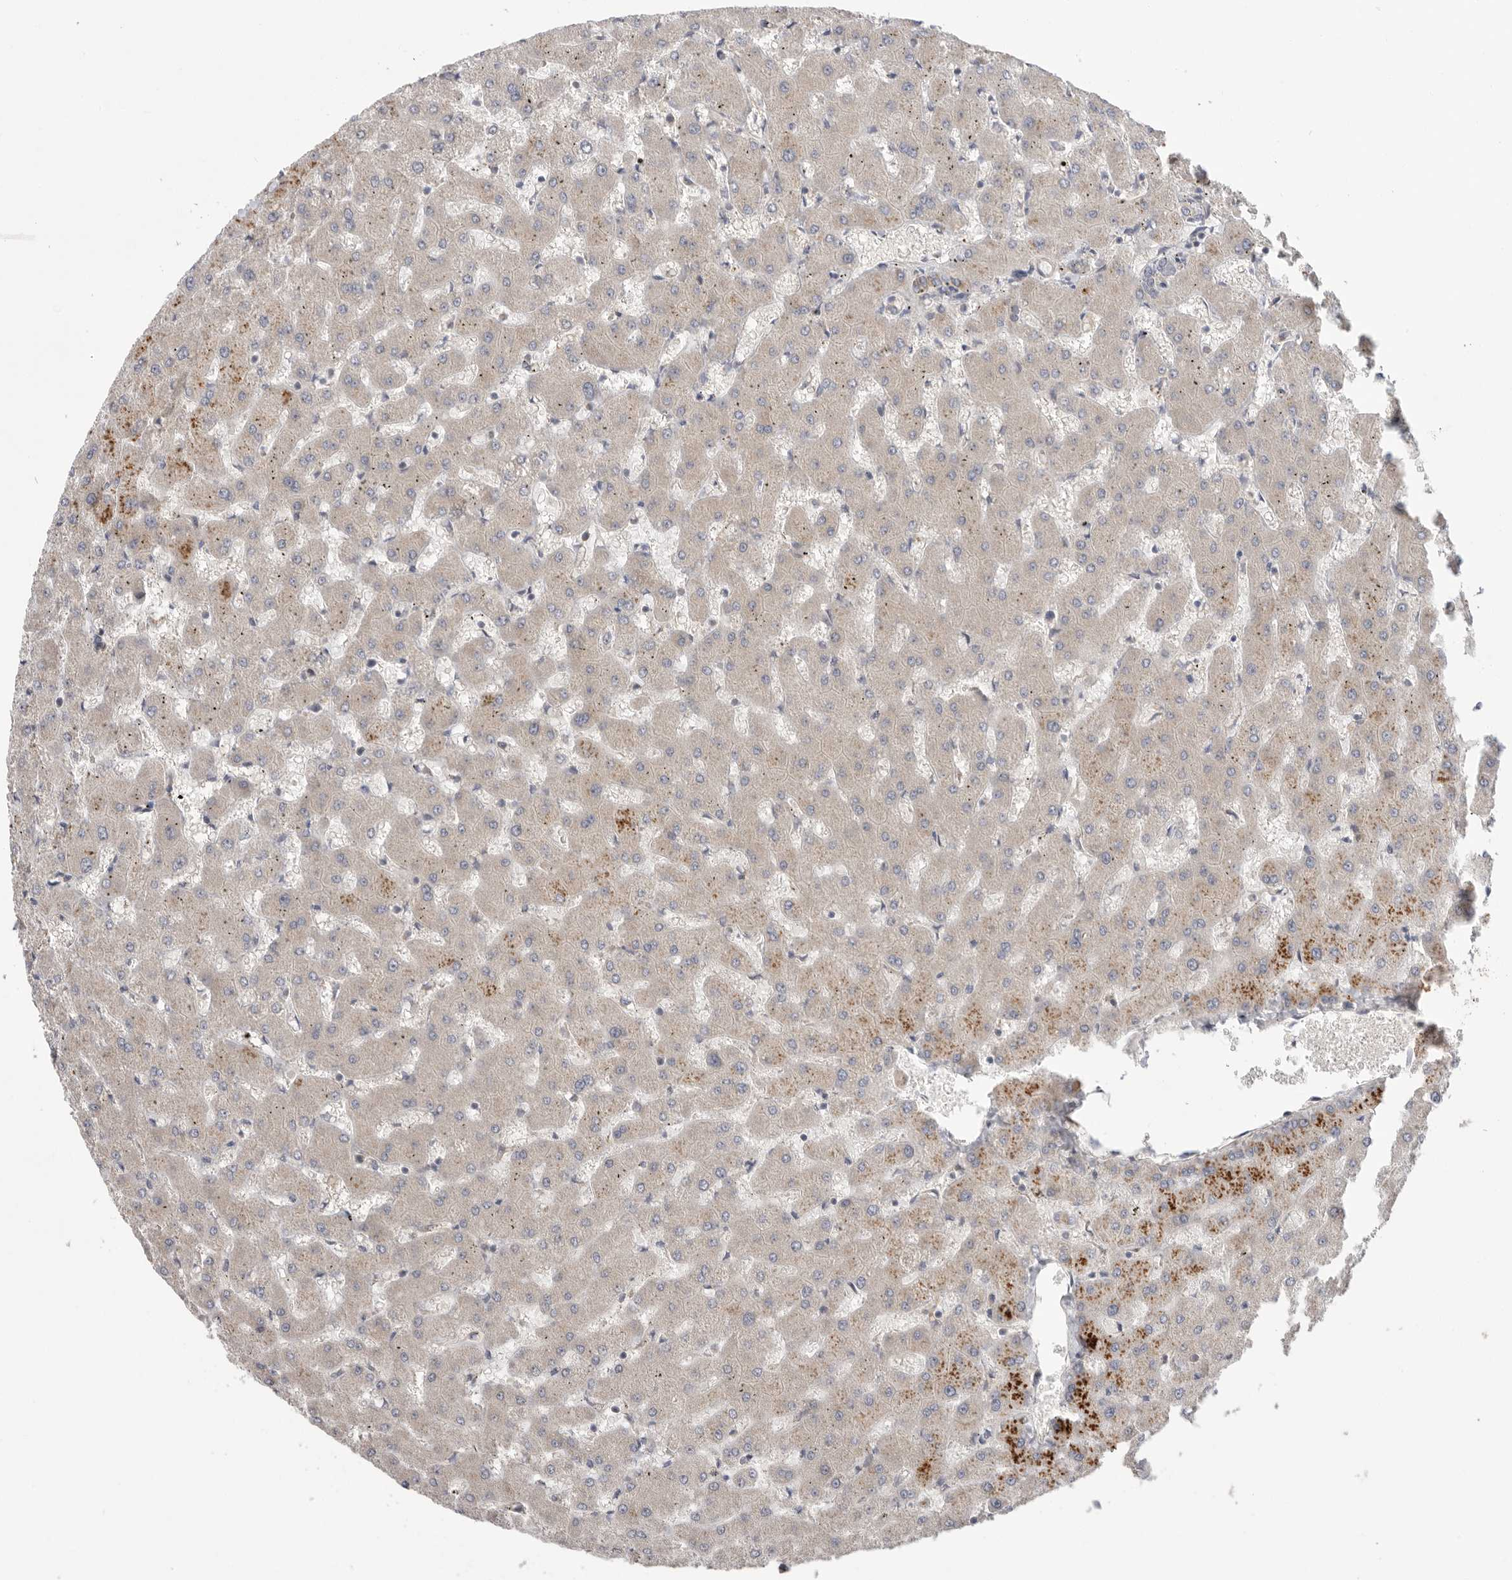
{"staining": {"intensity": "negative", "quantity": "none", "location": "none"}, "tissue": "liver", "cell_type": "Cholangiocytes", "image_type": "normal", "snomed": [{"axis": "morphology", "description": "Normal tissue, NOS"}, {"axis": "topography", "description": "Liver"}], "caption": "There is no significant staining in cholangiocytes of liver. (Stains: DAB IHC with hematoxylin counter stain, Microscopy: brightfield microscopy at high magnification).", "gene": "MTFR1L", "patient": {"sex": "female", "age": 63}}